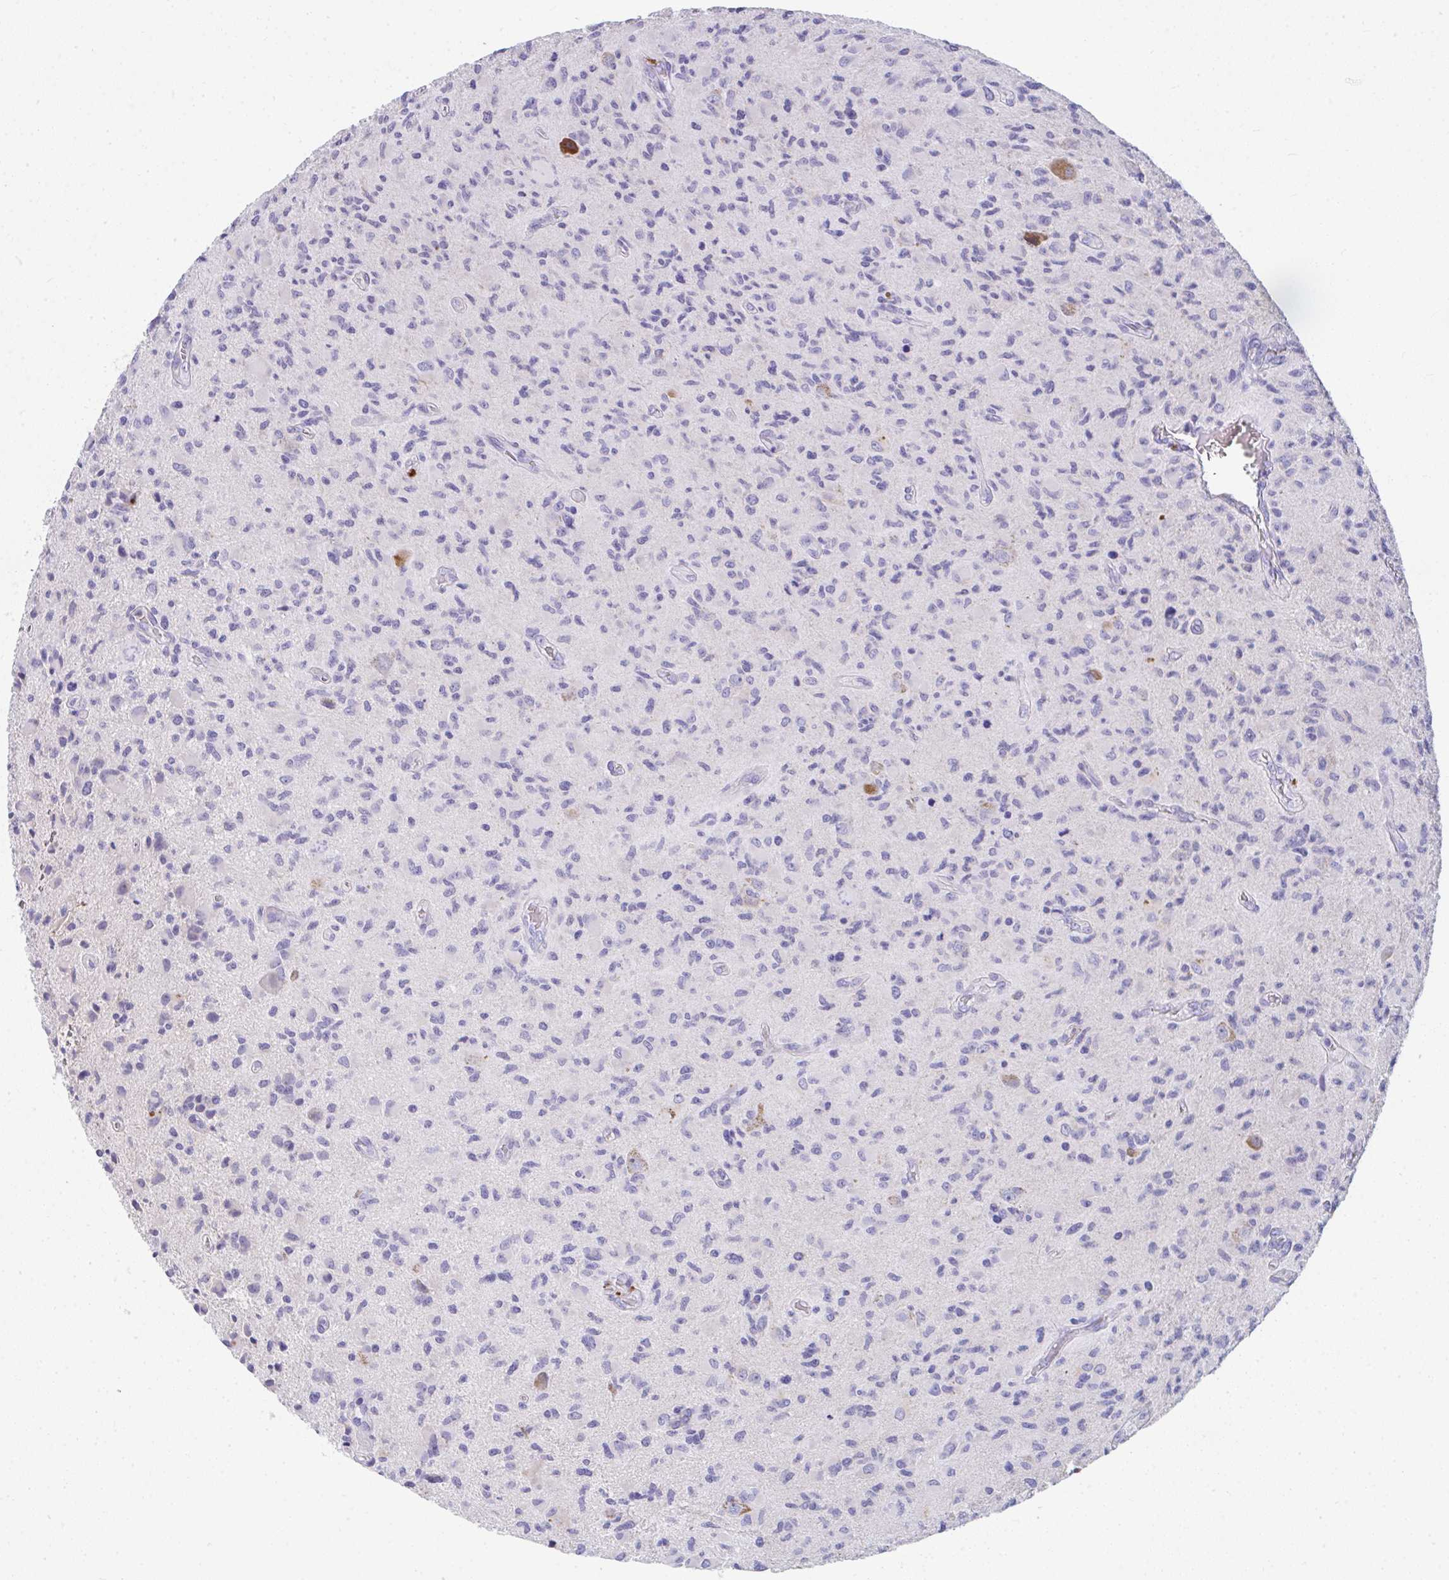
{"staining": {"intensity": "negative", "quantity": "none", "location": "none"}, "tissue": "glioma", "cell_type": "Tumor cells", "image_type": "cancer", "snomed": [{"axis": "morphology", "description": "Glioma, malignant, High grade"}, {"axis": "topography", "description": "Brain"}], "caption": "This is an immunohistochemistry (IHC) micrograph of human malignant glioma (high-grade). There is no positivity in tumor cells.", "gene": "COA5", "patient": {"sex": "female", "age": 65}}